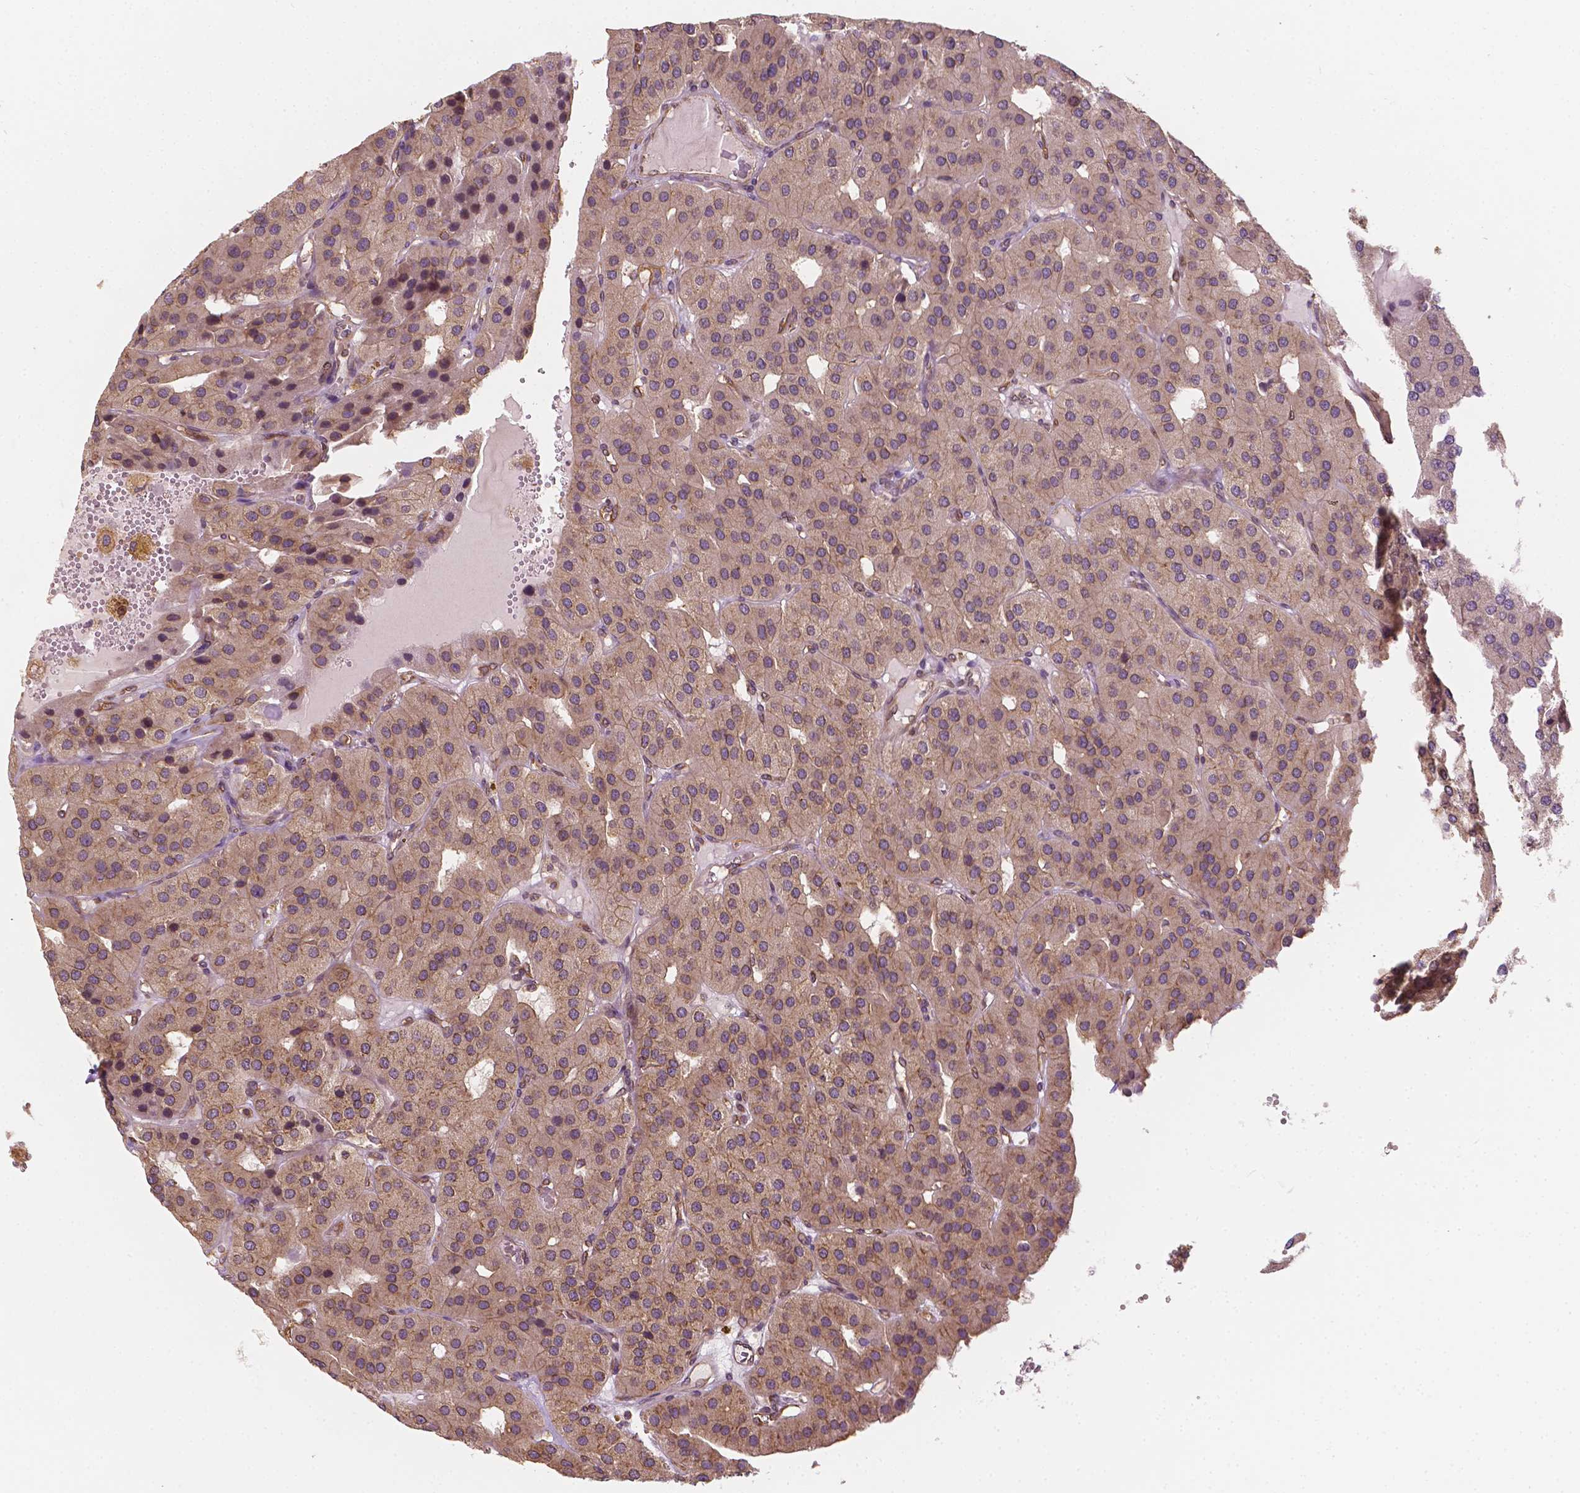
{"staining": {"intensity": "weak", "quantity": ">75%", "location": "cytoplasmic/membranous"}, "tissue": "parathyroid gland", "cell_type": "Glandular cells", "image_type": "normal", "snomed": [{"axis": "morphology", "description": "Normal tissue, NOS"}, {"axis": "morphology", "description": "Adenoma, NOS"}, {"axis": "topography", "description": "Parathyroid gland"}], "caption": "High-power microscopy captured an immunohistochemistry (IHC) image of unremarkable parathyroid gland, revealing weak cytoplasmic/membranous staining in about >75% of glandular cells.", "gene": "G3BP1", "patient": {"sex": "female", "age": 86}}